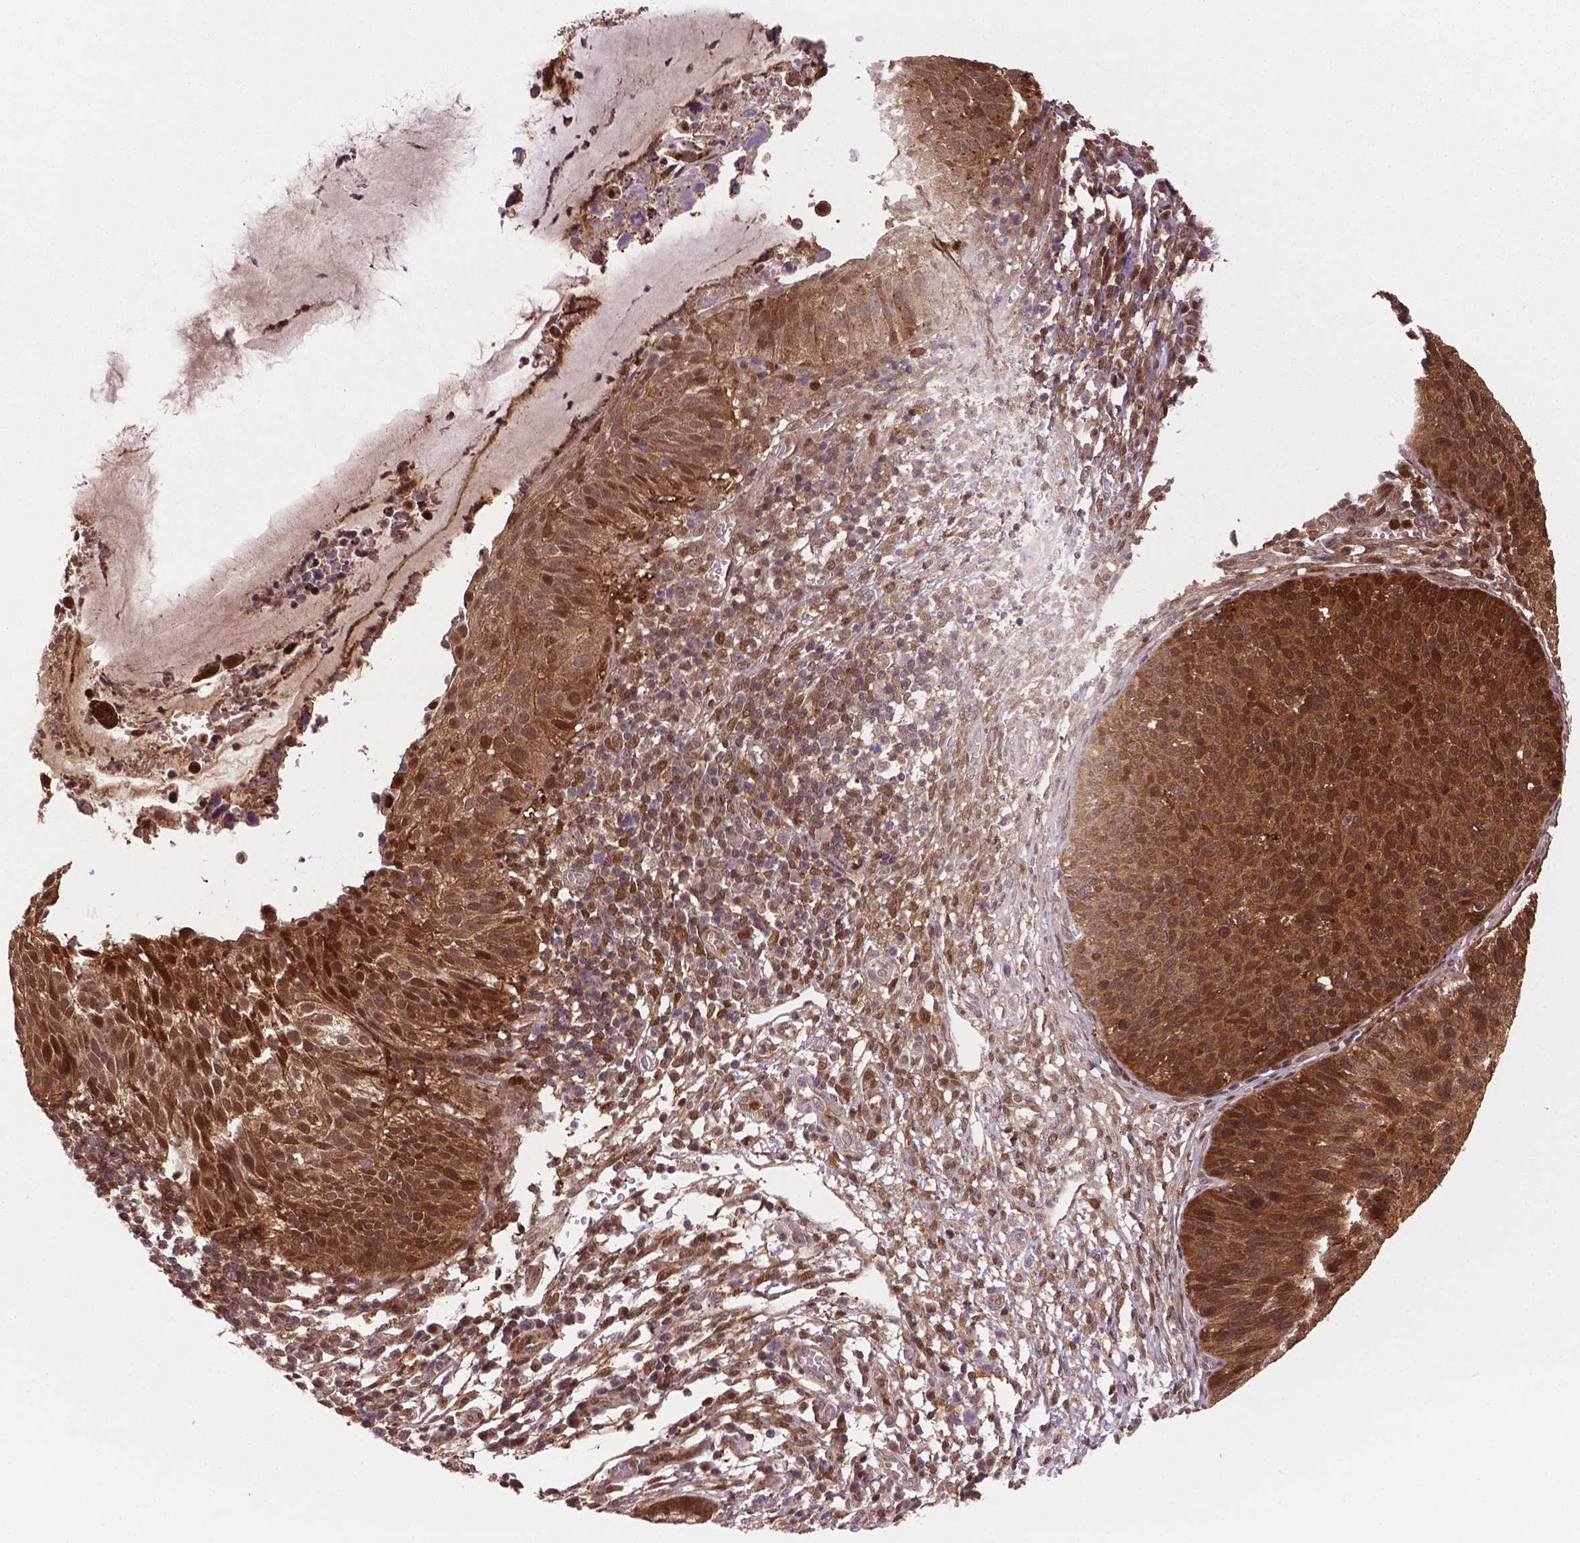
{"staining": {"intensity": "moderate", "quantity": ">75%", "location": "cytoplasmic/membranous,nuclear"}, "tissue": "cervical cancer", "cell_type": "Tumor cells", "image_type": "cancer", "snomed": [{"axis": "morphology", "description": "Squamous cell carcinoma, NOS"}, {"axis": "topography", "description": "Cervix"}], "caption": "Cervical squamous cell carcinoma stained for a protein reveals moderate cytoplasmic/membranous and nuclear positivity in tumor cells.", "gene": "PLIN3", "patient": {"sex": "female", "age": 36}}